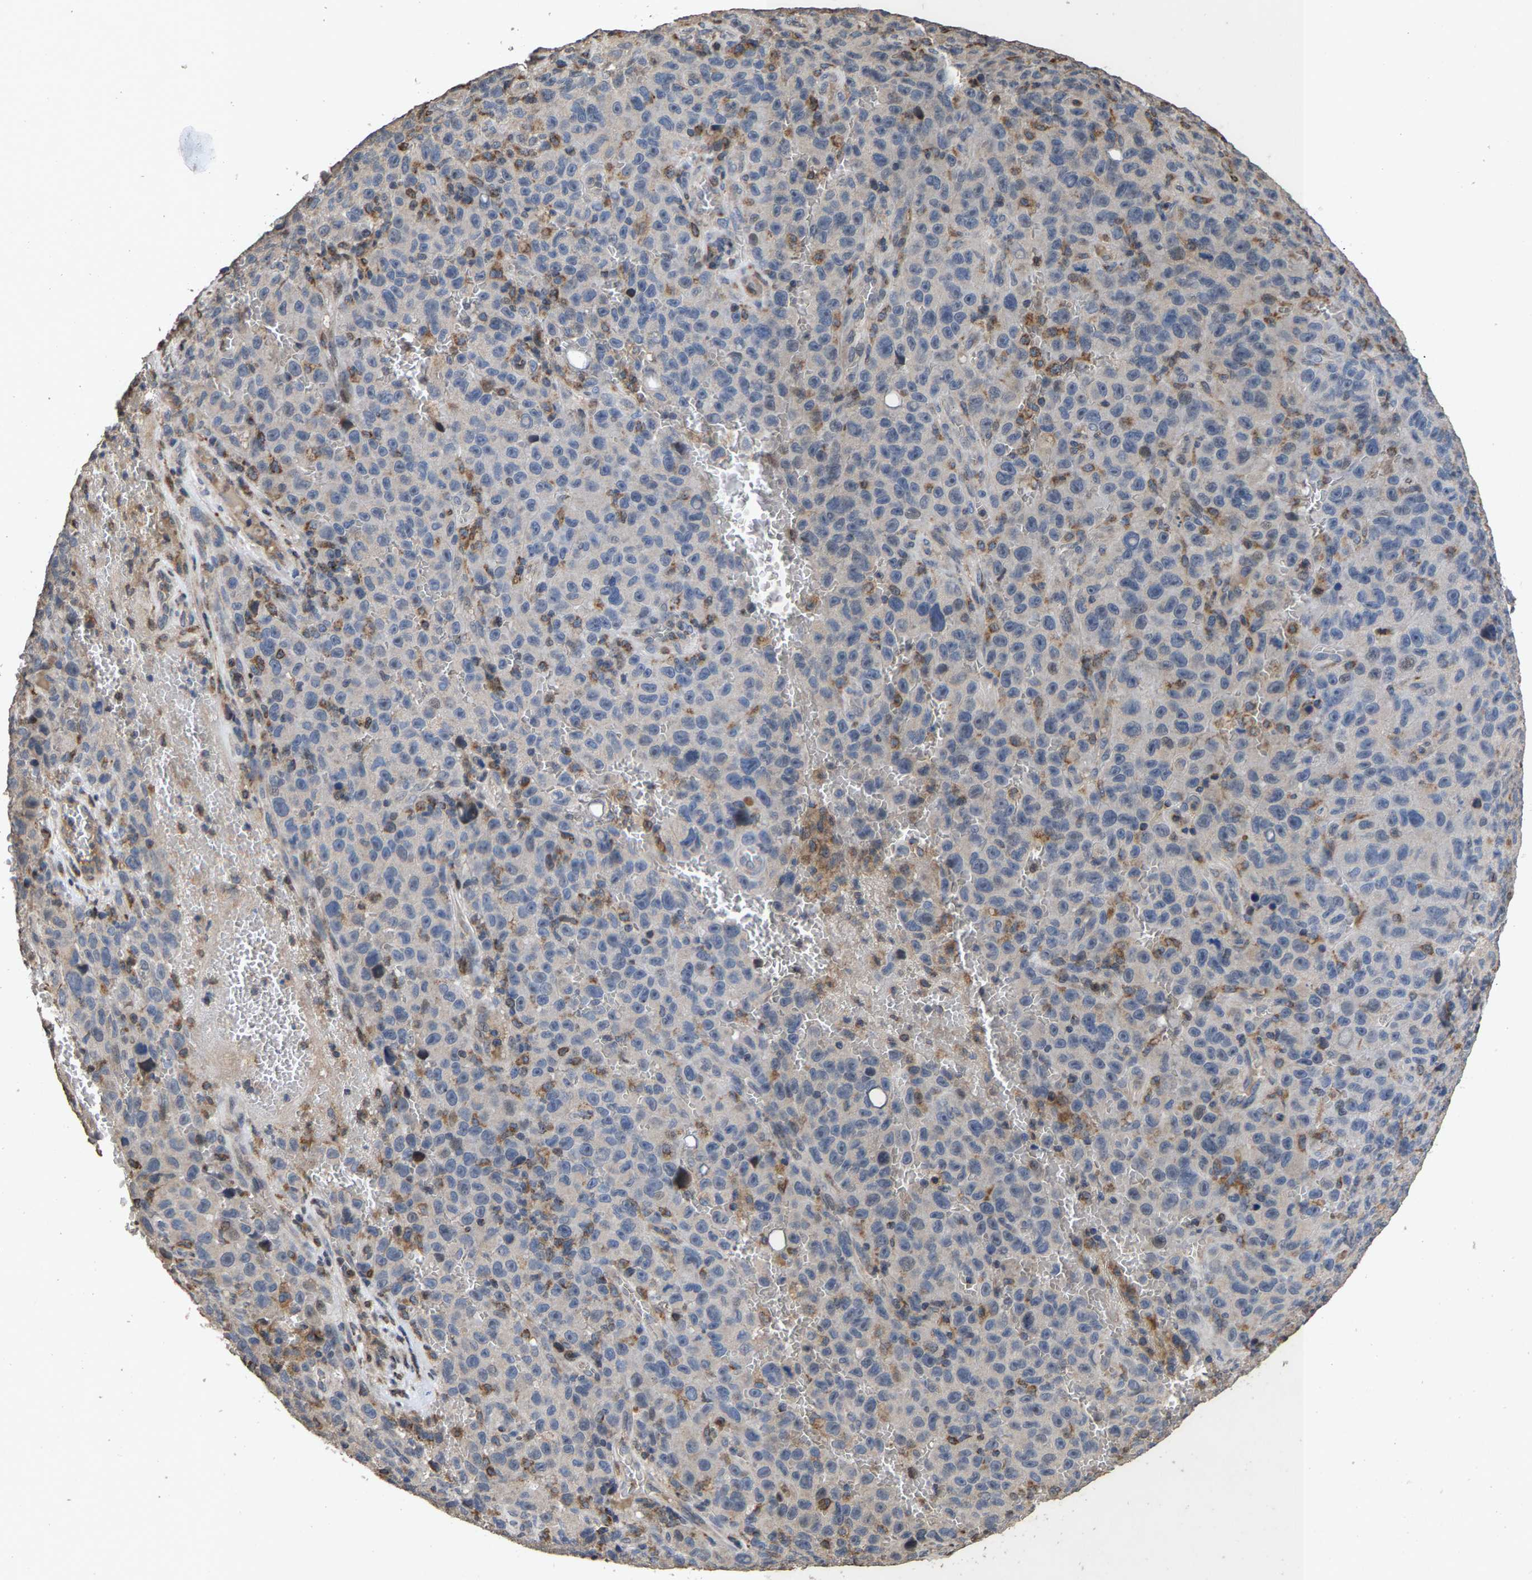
{"staining": {"intensity": "negative", "quantity": "none", "location": "none"}, "tissue": "melanoma", "cell_type": "Tumor cells", "image_type": "cancer", "snomed": [{"axis": "morphology", "description": "Malignant melanoma, NOS"}, {"axis": "topography", "description": "Skin"}], "caption": "High magnification brightfield microscopy of malignant melanoma stained with DAB (3,3'-diaminobenzidine) (brown) and counterstained with hematoxylin (blue): tumor cells show no significant expression.", "gene": "TDRKH", "patient": {"sex": "female", "age": 82}}